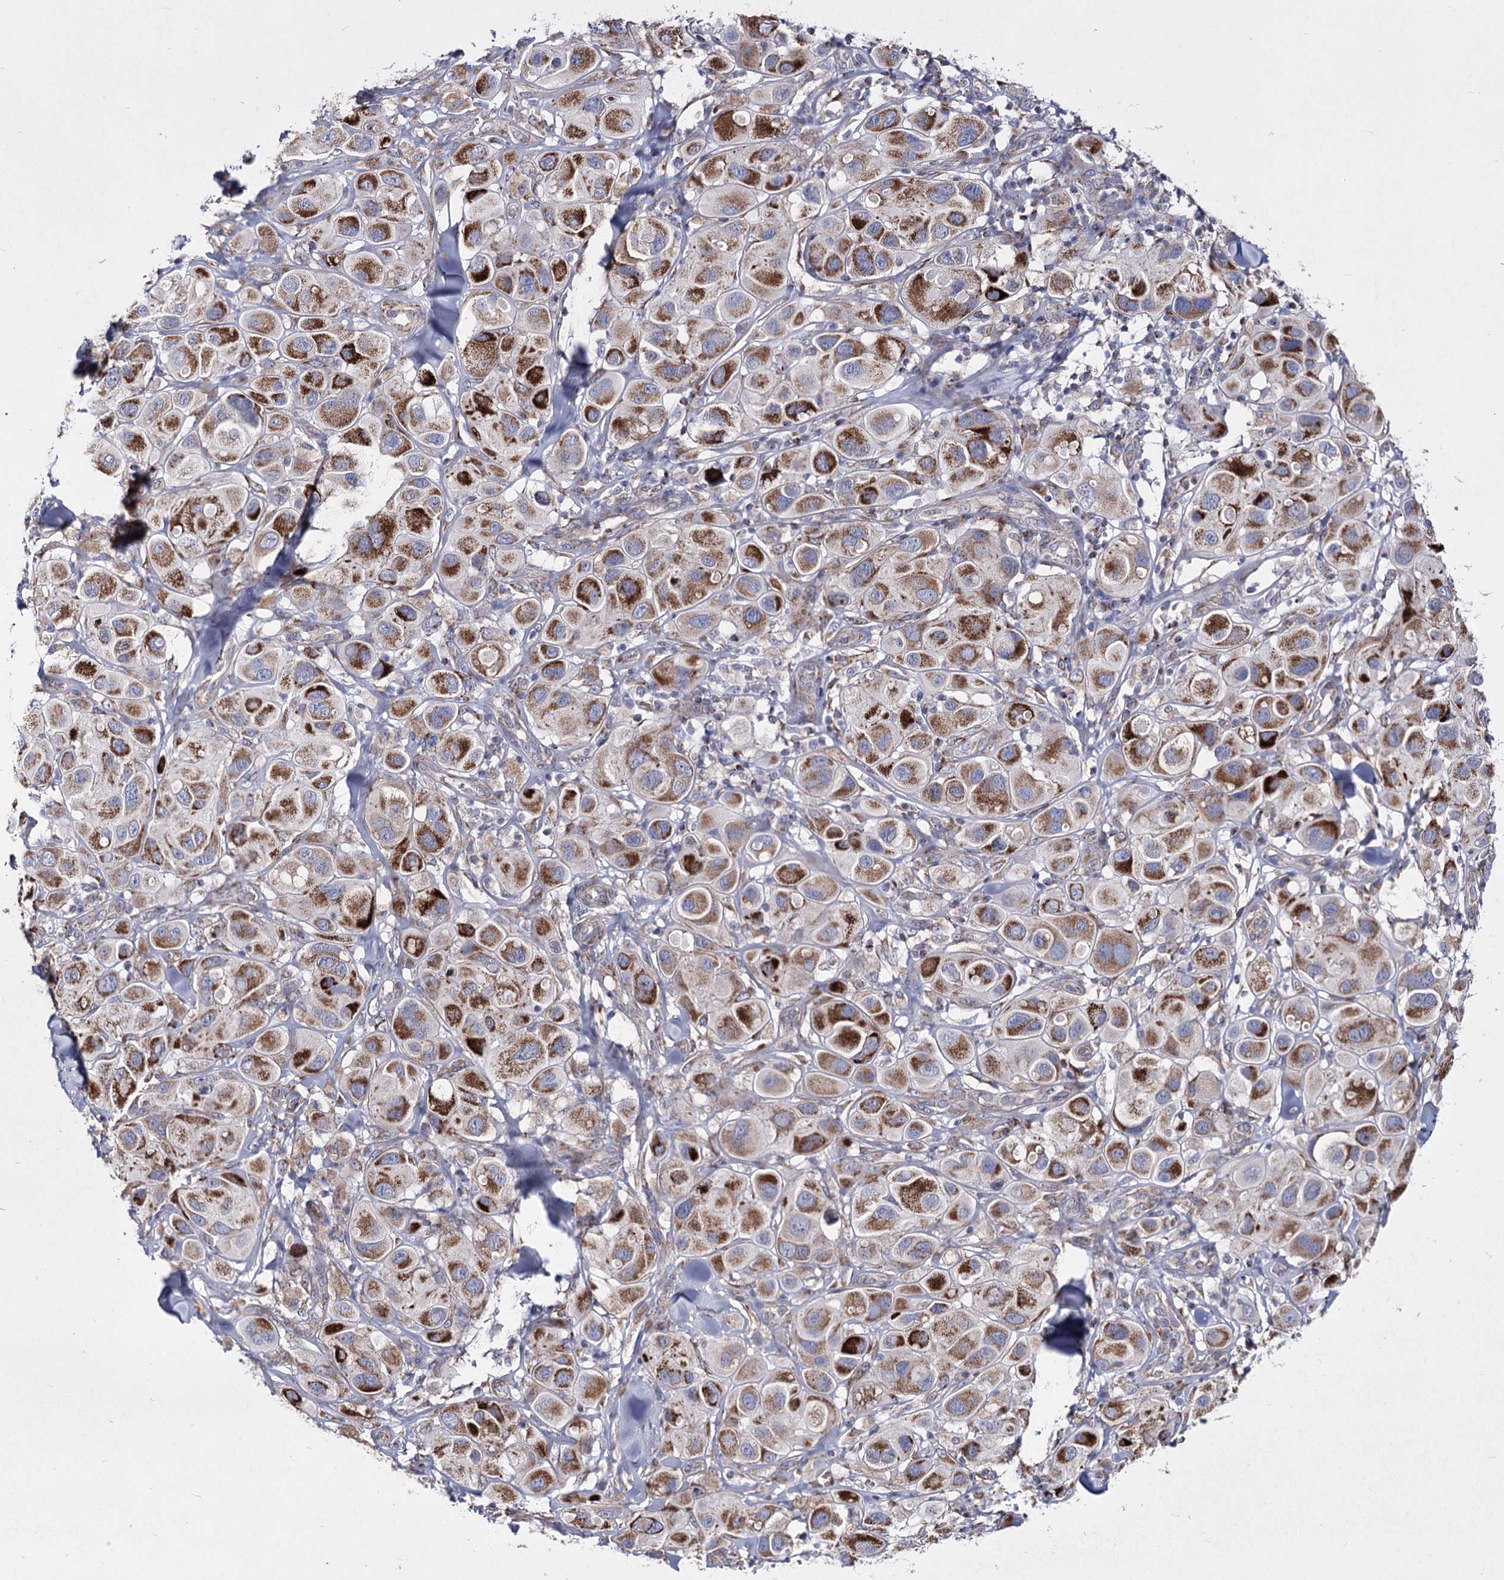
{"staining": {"intensity": "strong", "quantity": "25%-75%", "location": "cytoplasmic/membranous"}, "tissue": "melanoma", "cell_type": "Tumor cells", "image_type": "cancer", "snomed": [{"axis": "morphology", "description": "Malignant melanoma, Metastatic site"}, {"axis": "topography", "description": "Skin"}], "caption": "This histopathology image demonstrates malignant melanoma (metastatic site) stained with immunohistochemistry (IHC) to label a protein in brown. The cytoplasmic/membranous of tumor cells show strong positivity for the protein. Nuclei are counter-stained blue.", "gene": "OSBPL5", "patient": {"sex": "male", "age": 41}}